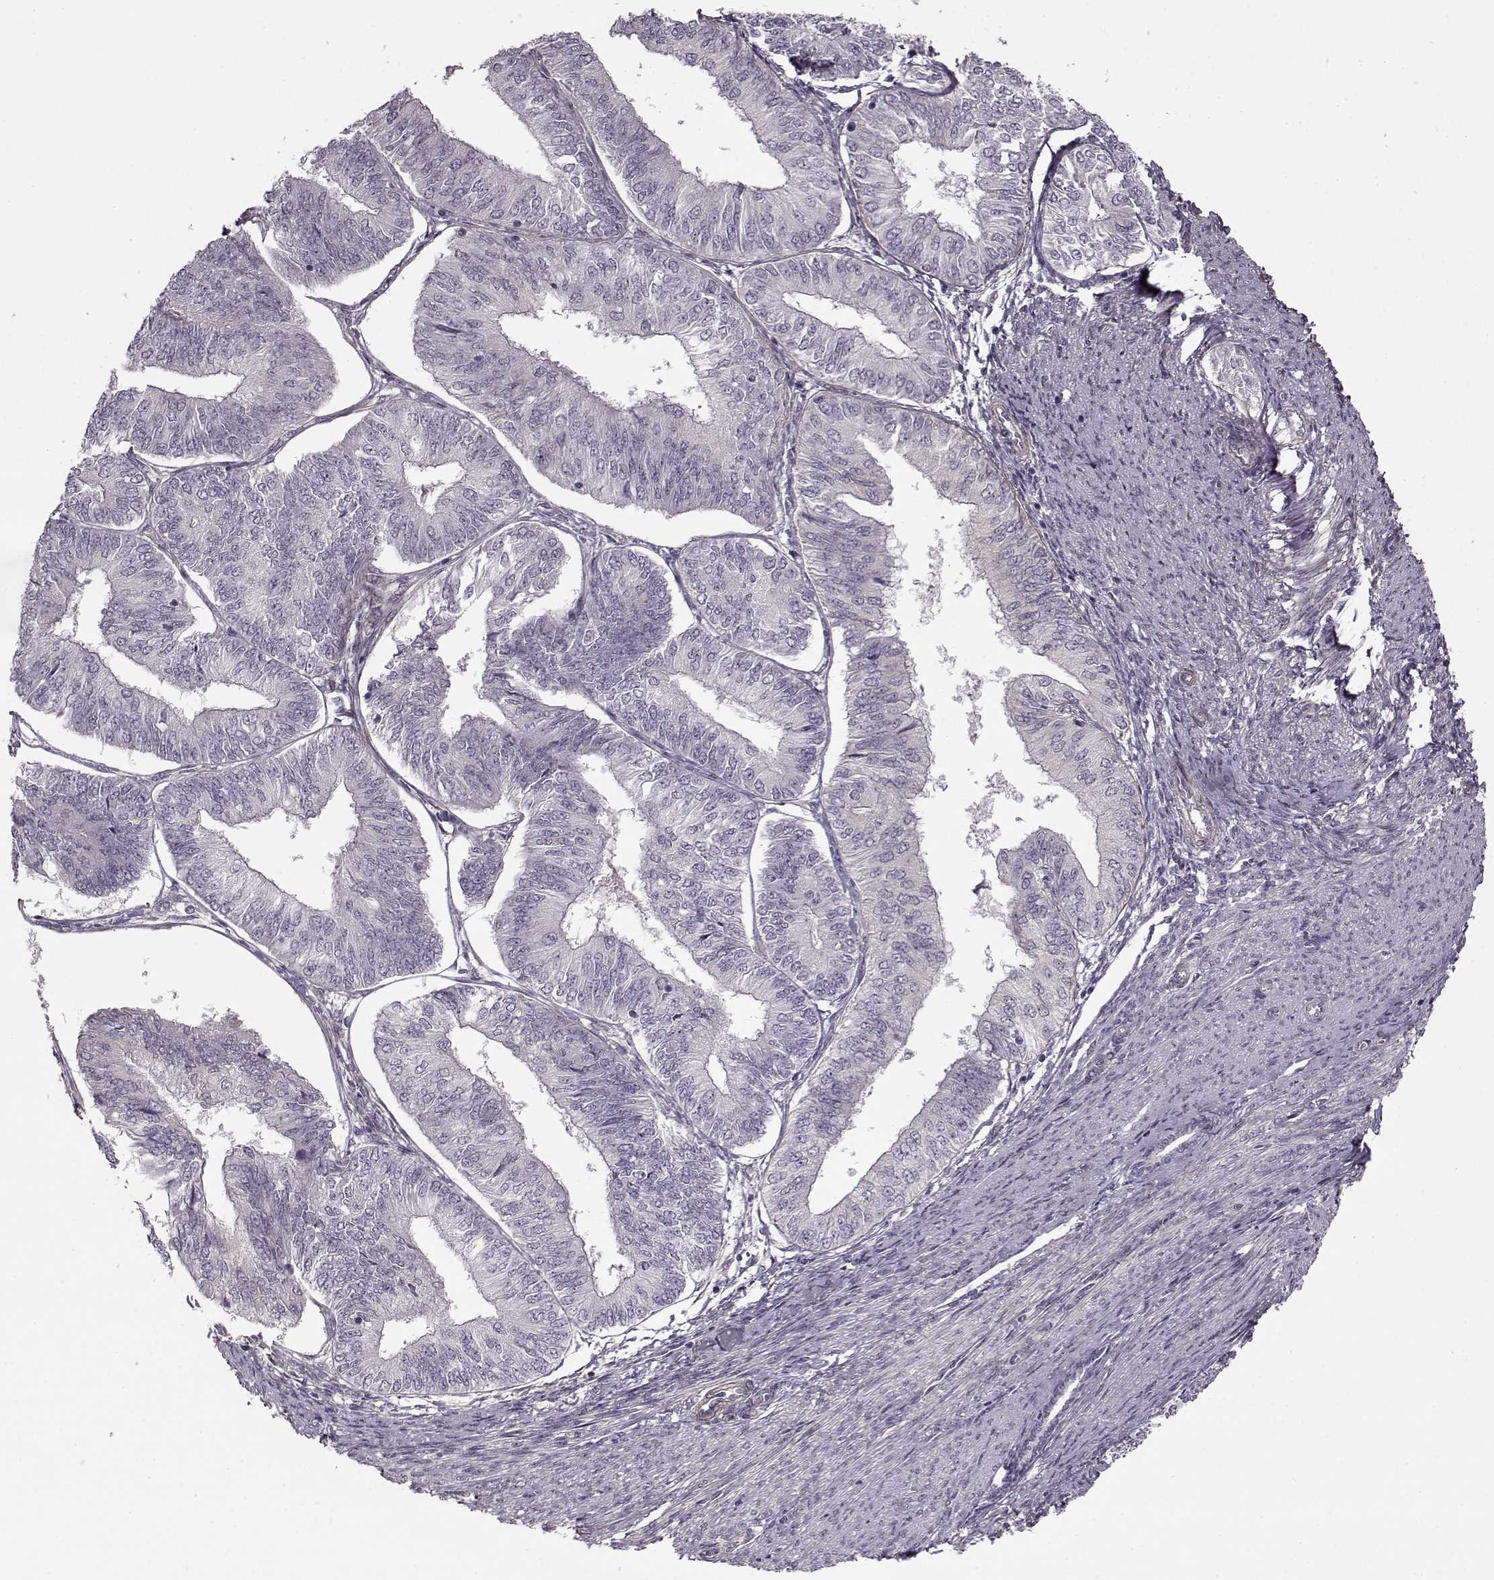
{"staining": {"intensity": "negative", "quantity": "none", "location": "none"}, "tissue": "endometrial cancer", "cell_type": "Tumor cells", "image_type": "cancer", "snomed": [{"axis": "morphology", "description": "Adenocarcinoma, NOS"}, {"axis": "topography", "description": "Endometrium"}], "caption": "Immunohistochemical staining of endometrial adenocarcinoma shows no significant positivity in tumor cells. (DAB IHC, high magnification).", "gene": "LAMB2", "patient": {"sex": "female", "age": 58}}